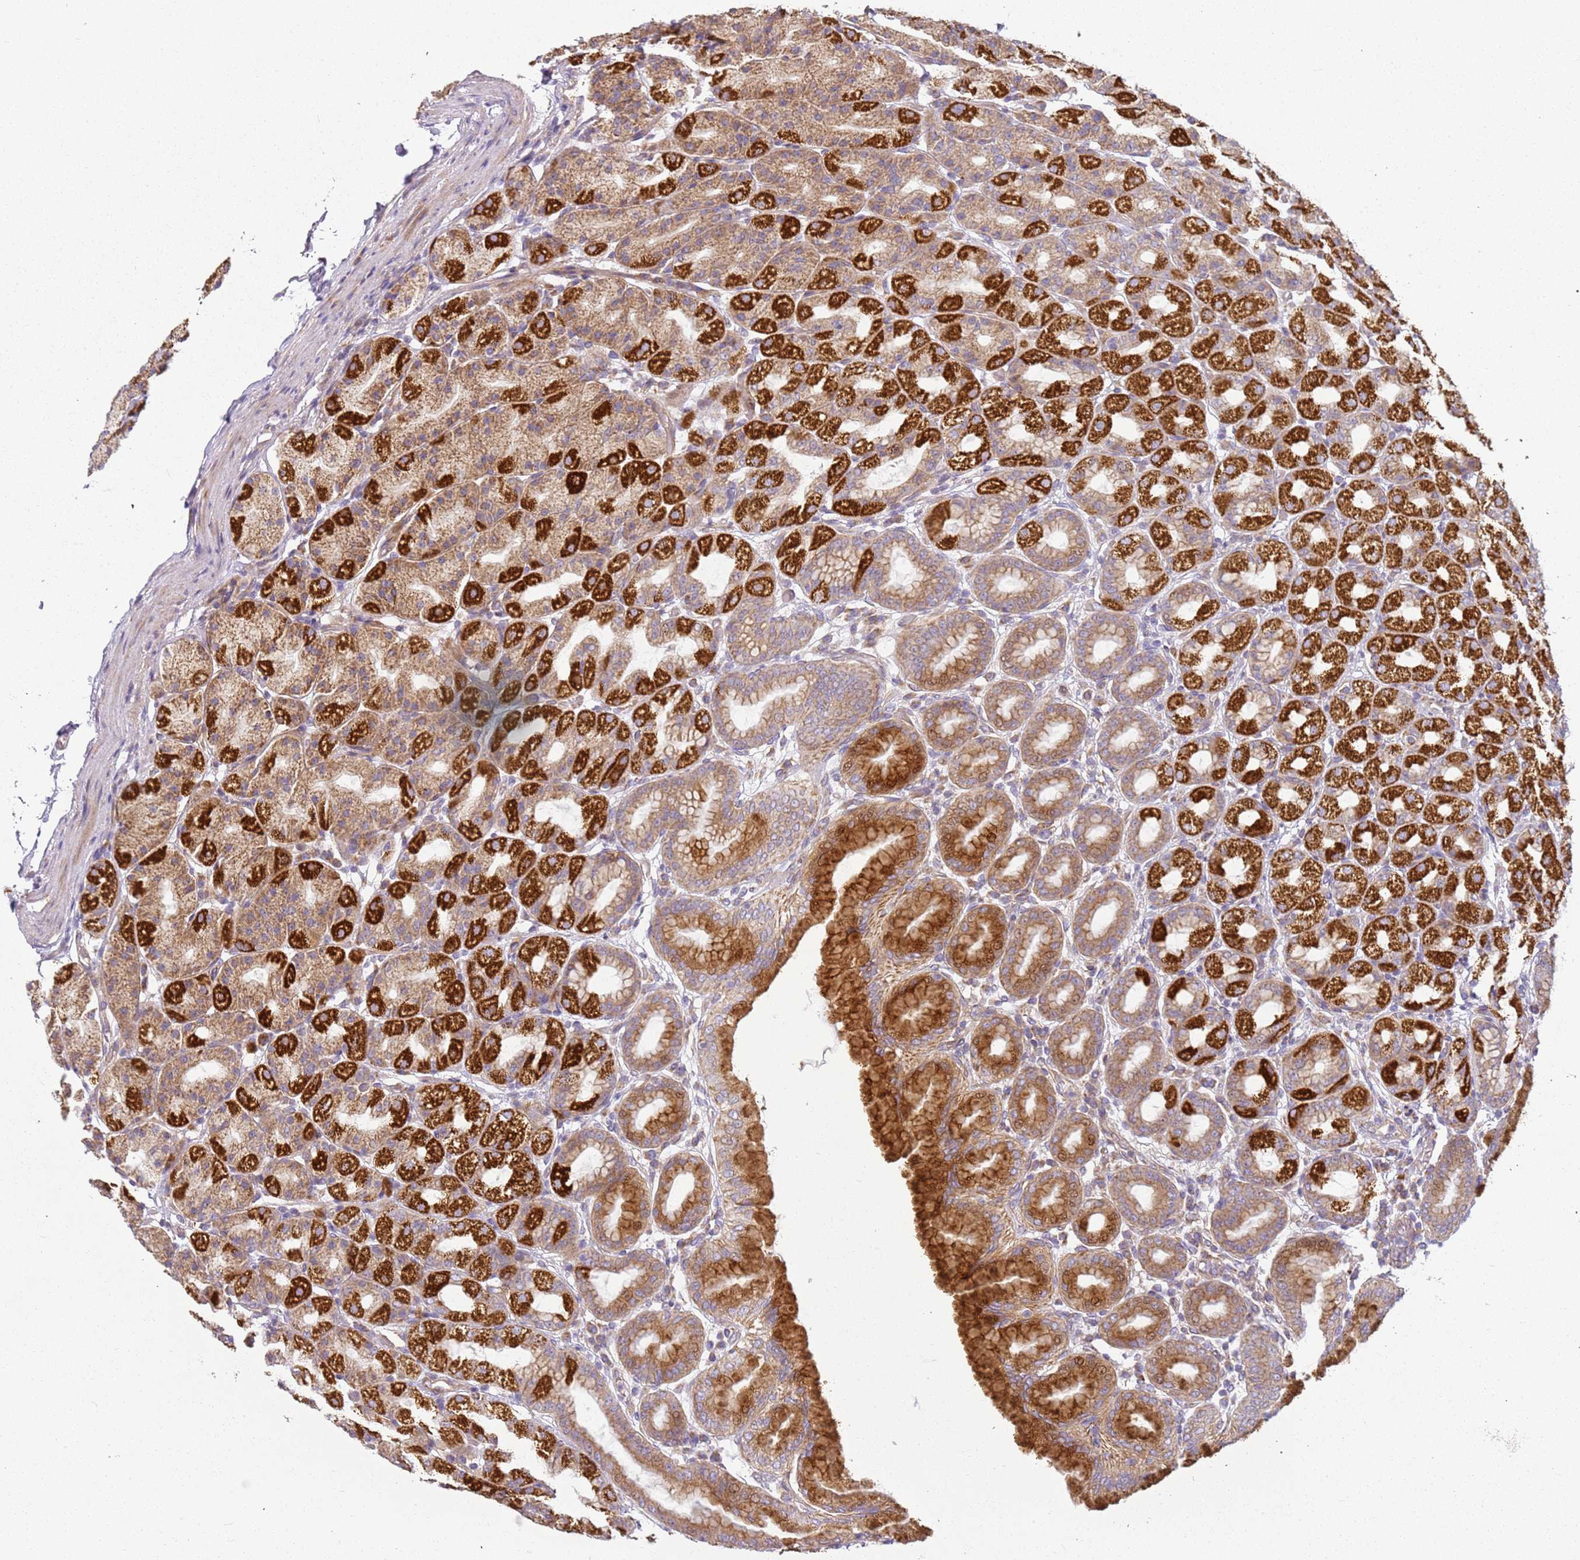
{"staining": {"intensity": "strong", "quantity": ">75%", "location": "cytoplasmic/membranous"}, "tissue": "stomach", "cell_type": "Glandular cells", "image_type": "normal", "snomed": [{"axis": "morphology", "description": "Normal tissue, NOS"}, {"axis": "topography", "description": "Stomach, upper"}], "caption": "Immunohistochemistry (IHC) histopathology image of benign stomach stained for a protein (brown), which exhibits high levels of strong cytoplasmic/membranous positivity in about >75% of glandular cells.", "gene": "TMEM200C", "patient": {"sex": "male", "age": 68}}